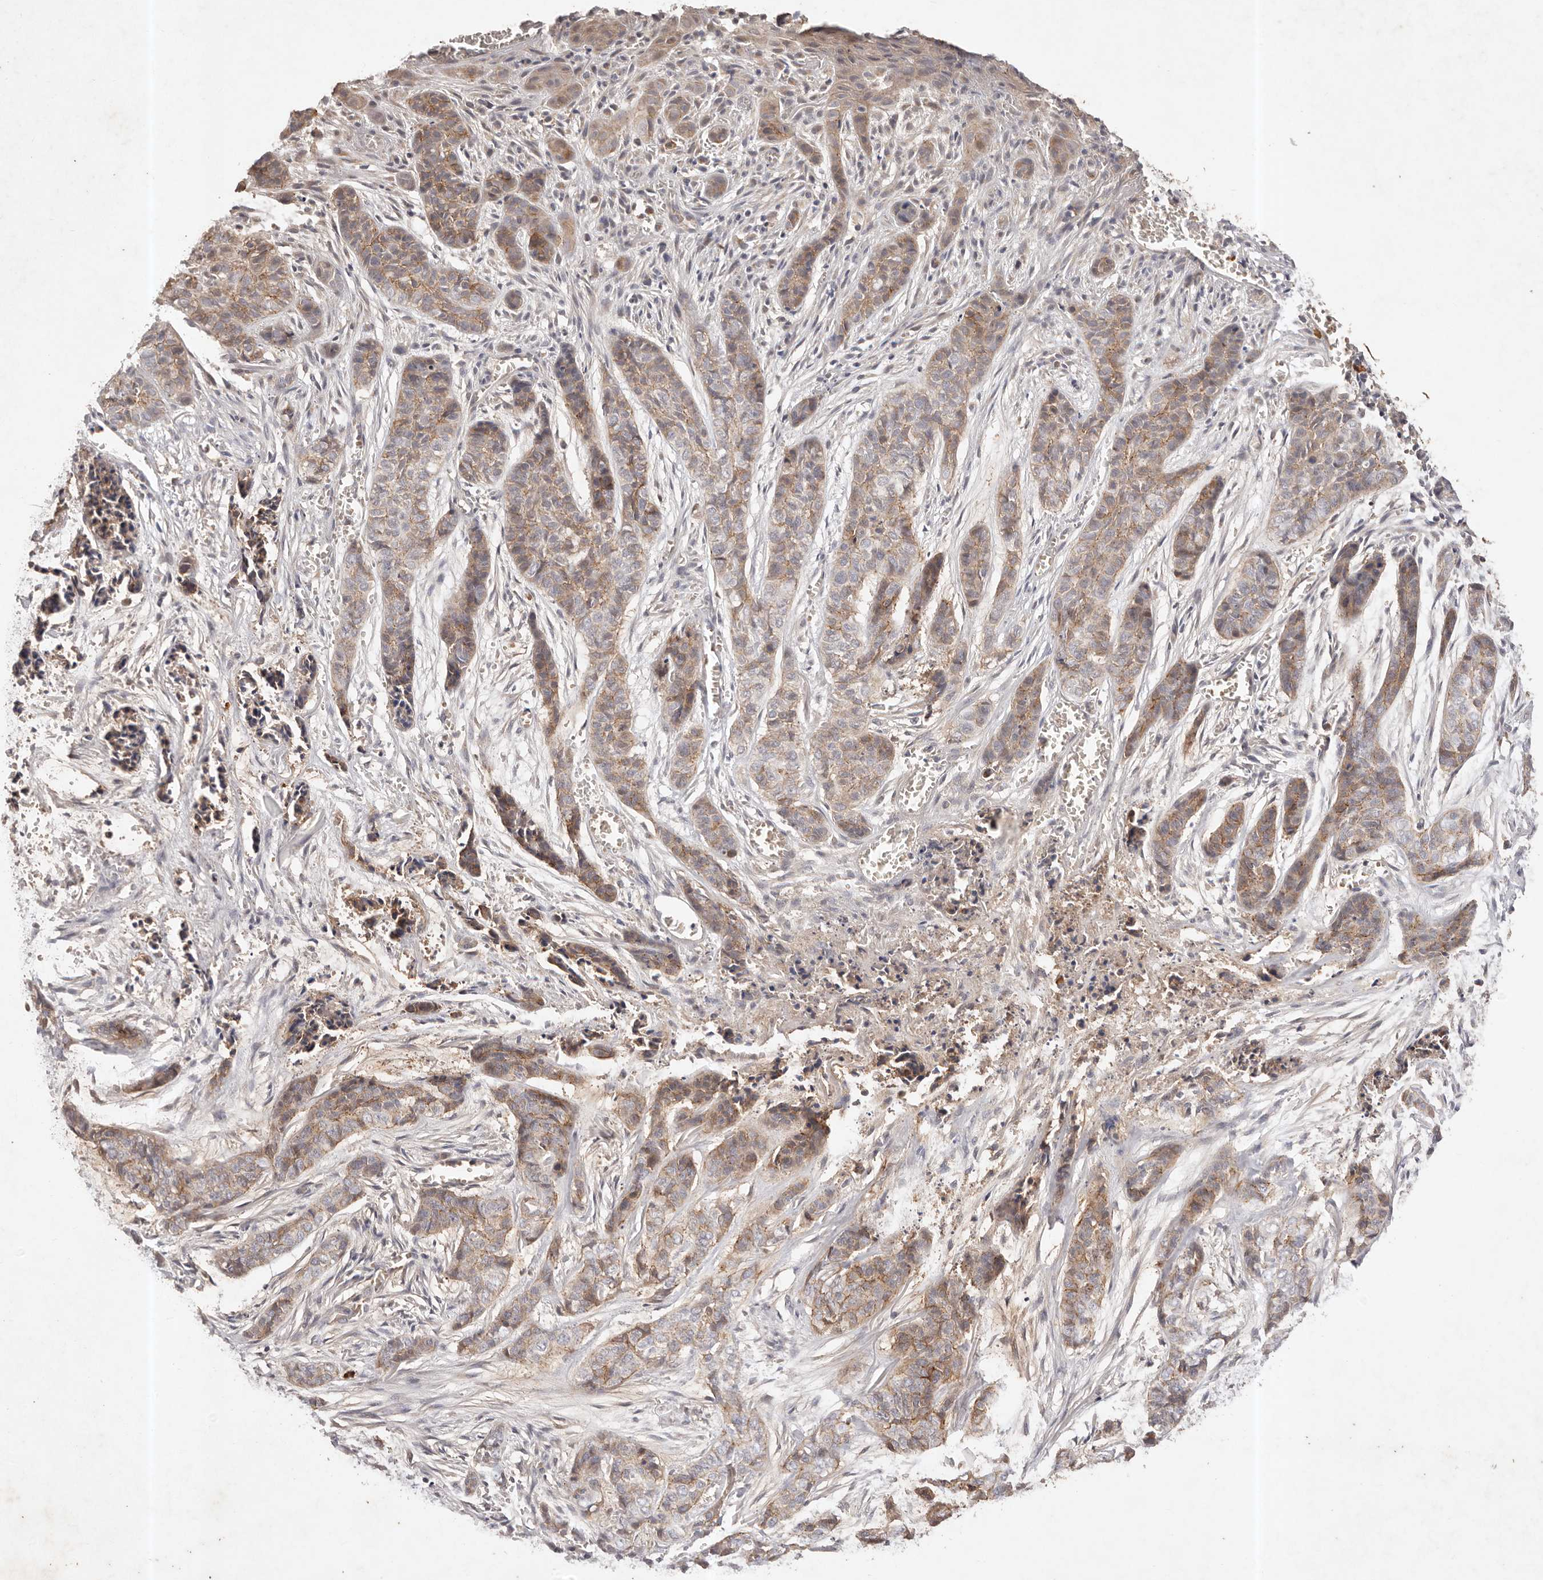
{"staining": {"intensity": "moderate", "quantity": "25%-75%", "location": "cytoplasmic/membranous"}, "tissue": "skin cancer", "cell_type": "Tumor cells", "image_type": "cancer", "snomed": [{"axis": "morphology", "description": "Basal cell carcinoma"}, {"axis": "topography", "description": "Skin"}], "caption": "Approximately 25%-75% of tumor cells in basal cell carcinoma (skin) show moderate cytoplasmic/membranous protein expression as visualized by brown immunohistochemical staining.", "gene": "CXADR", "patient": {"sex": "female", "age": 64}}